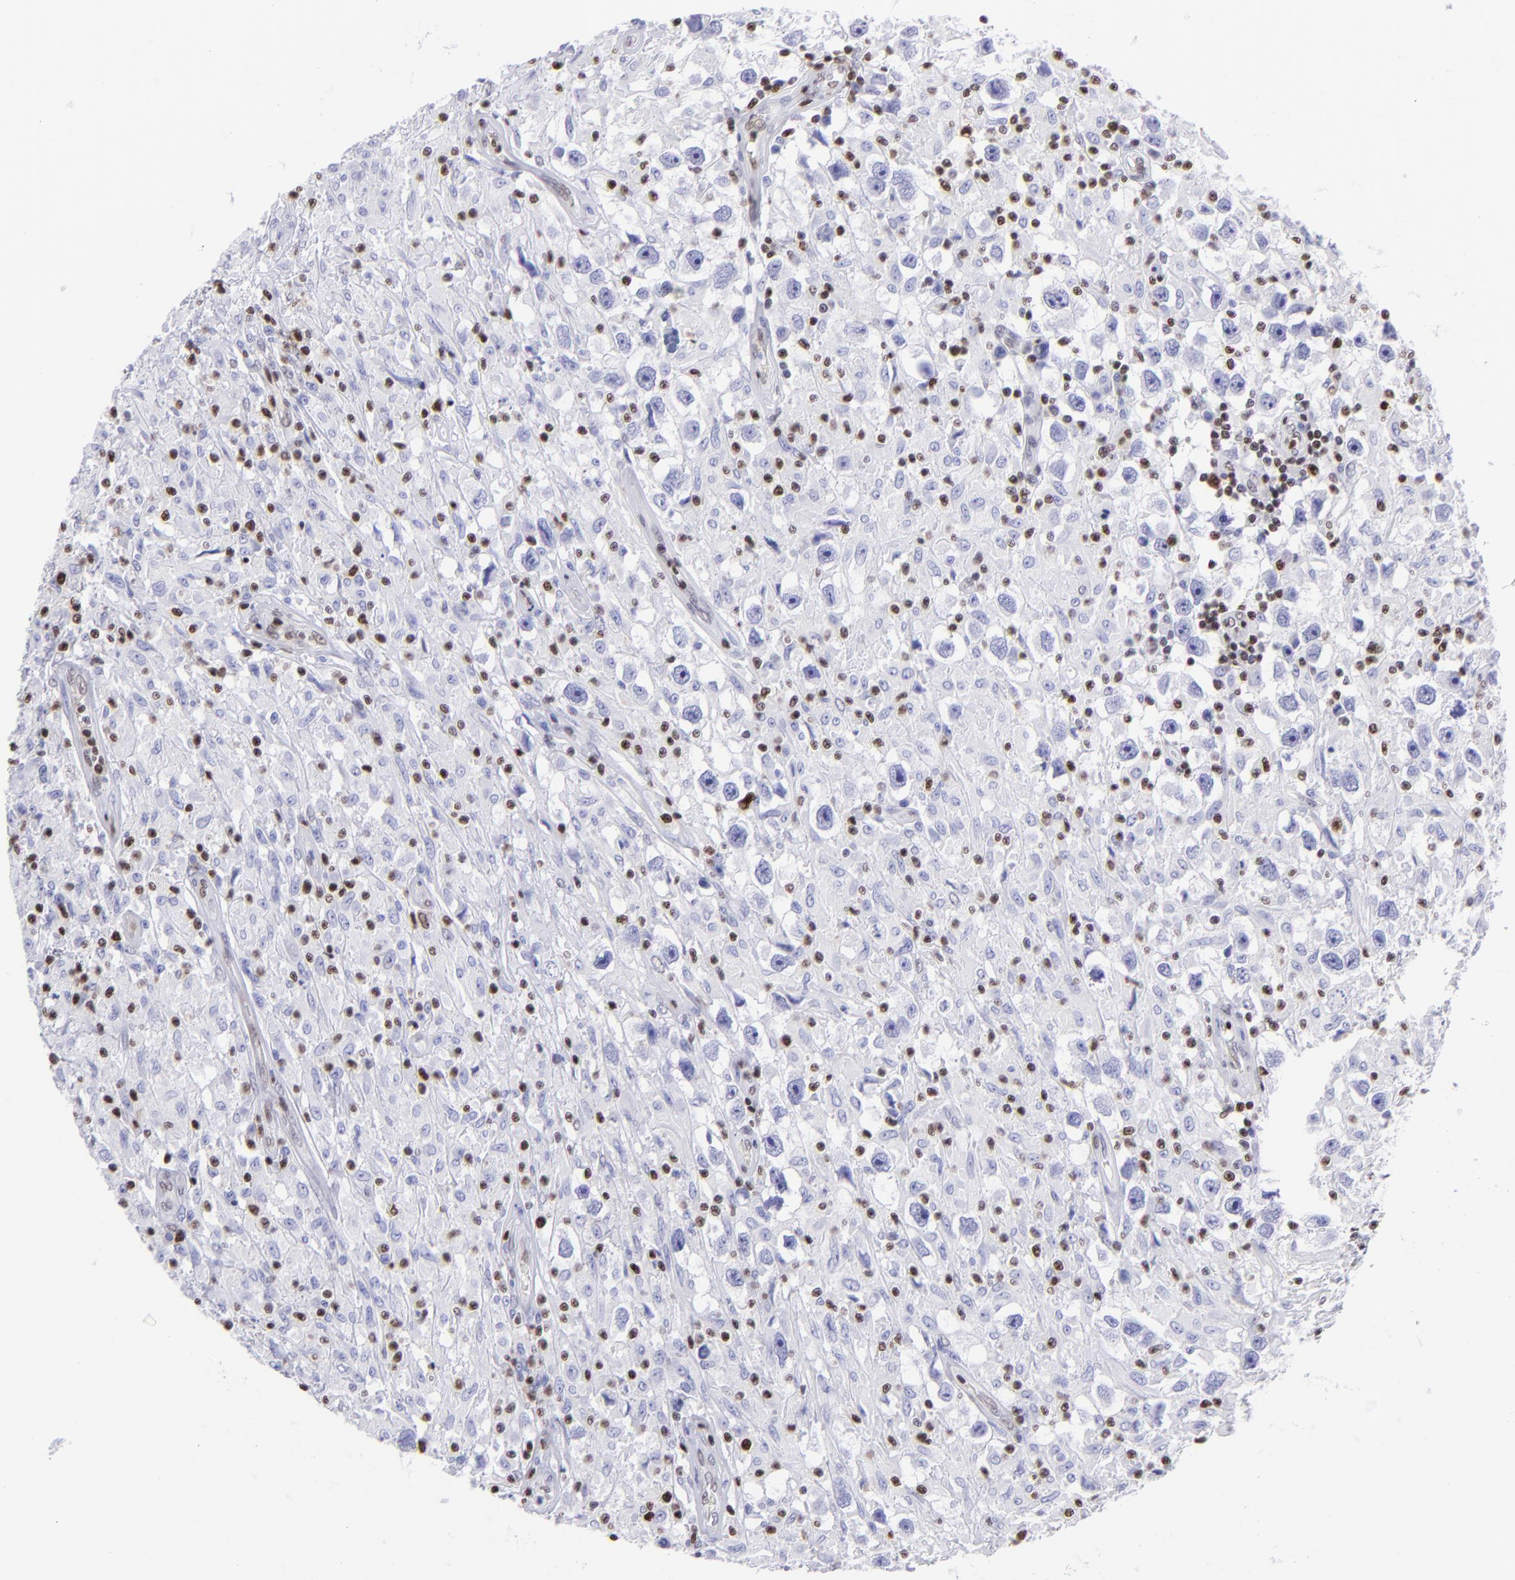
{"staining": {"intensity": "negative", "quantity": "none", "location": "none"}, "tissue": "testis cancer", "cell_type": "Tumor cells", "image_type": "cancer", "snomed": [{"axis": "morphology", "description": "Seminoma, NOS"}, {"axis": "topography", "description": "Testis"}], "caption": "Image shows no significant protein positivity in tumor cells of testis cancer.", "gene": "ETS1", "patient": {"sex": "male", "age": 34}}